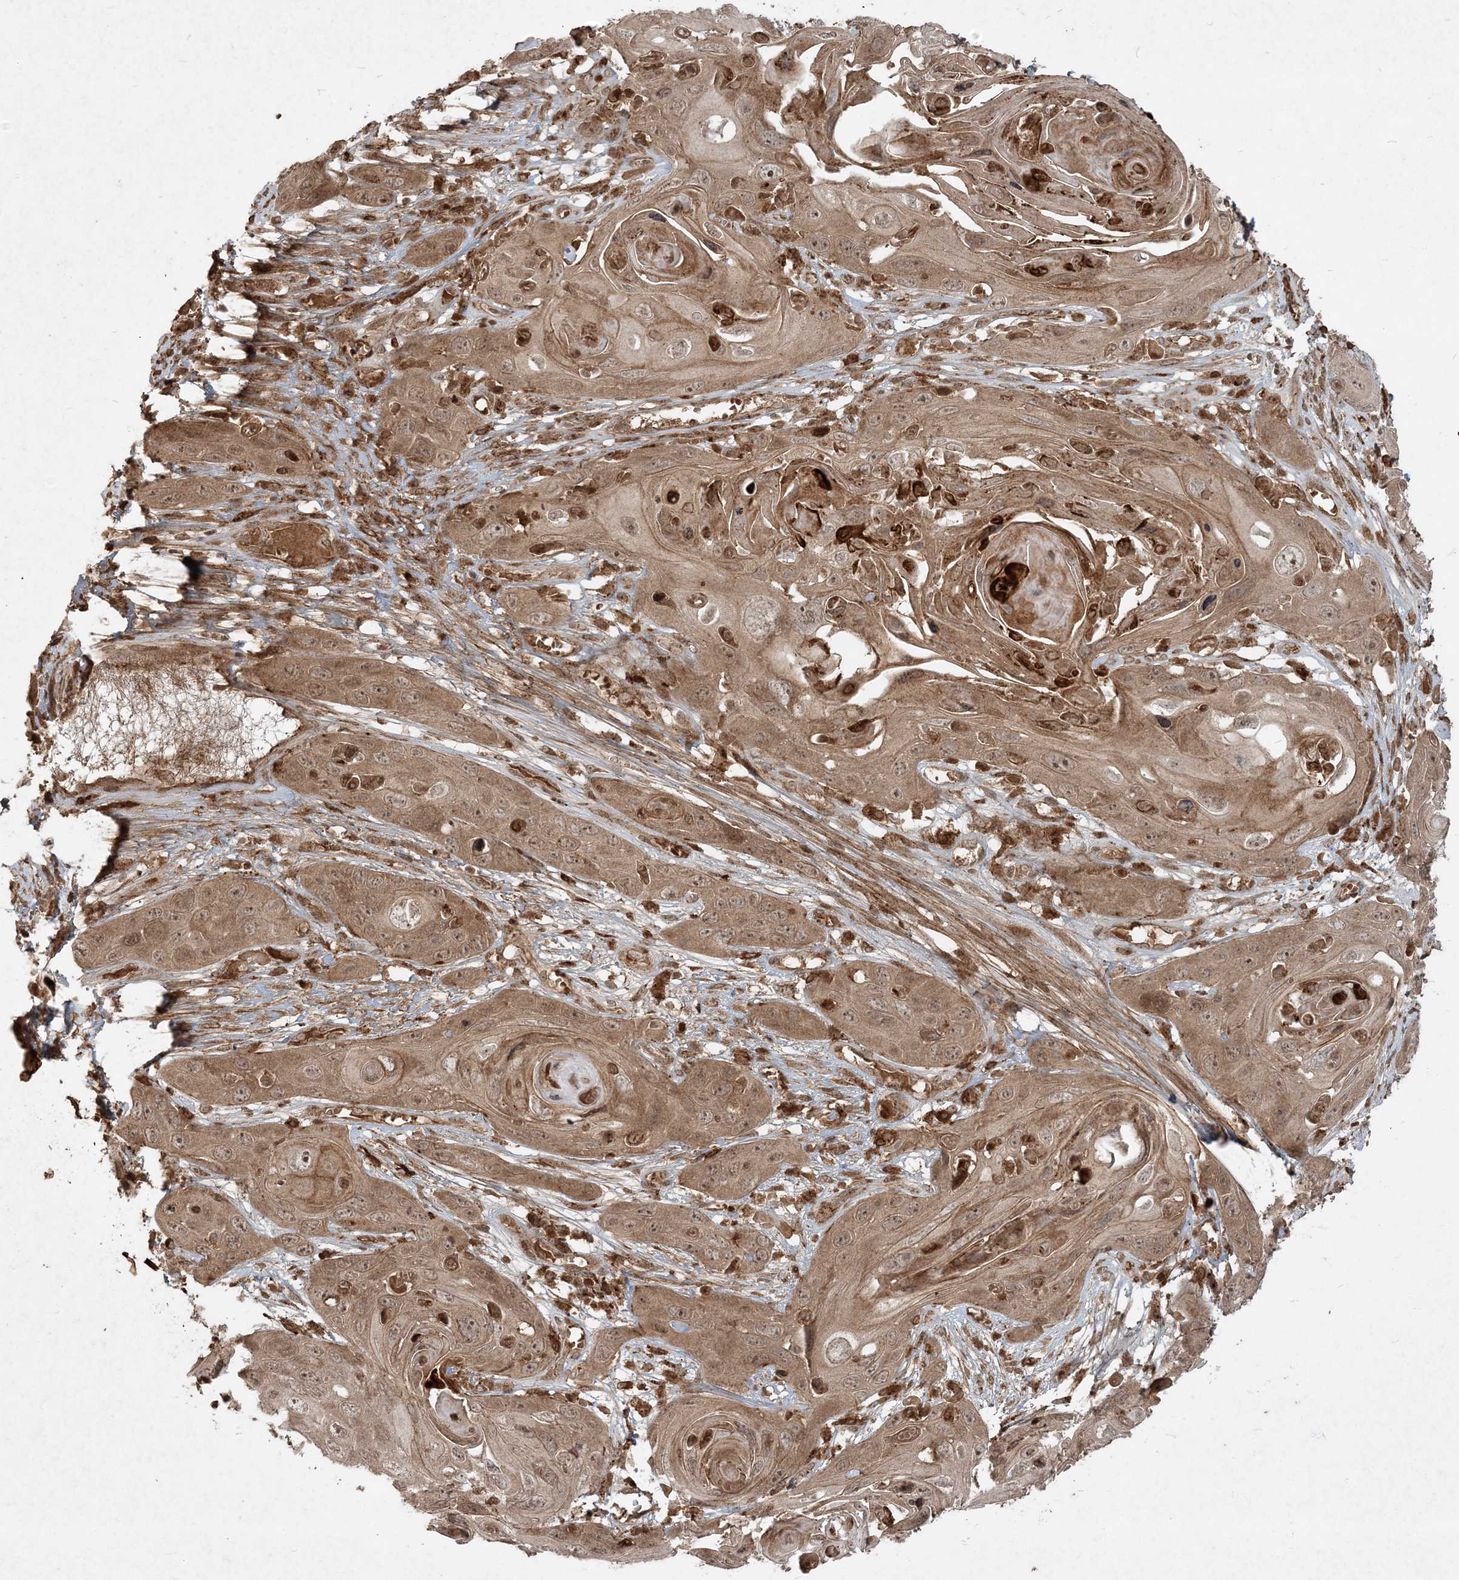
{"staining": {"intensity": "moderate", "quantity": ">75%", "location": "cytoplasmic/membranous,nuclear"}, "tissue": "skin cancer", "cell_type": "Tumor cells", "image_type": "cancer", "snomed": [{"axis": "morphology", "description": "Squamous cell carcinoma, NOS"}, {"axis": "topography", "description": "Skin"}], "caption": "IHC histopathology image of squamous cell carcinoma (skin) stained for a protein (brown), which shows medium levels of moderate cytoplasmic/membranous and nuclear positivity in about >75% of tumor cells.", "gene": "NARS1", "patient": {"sex": "male", "age": 55}}